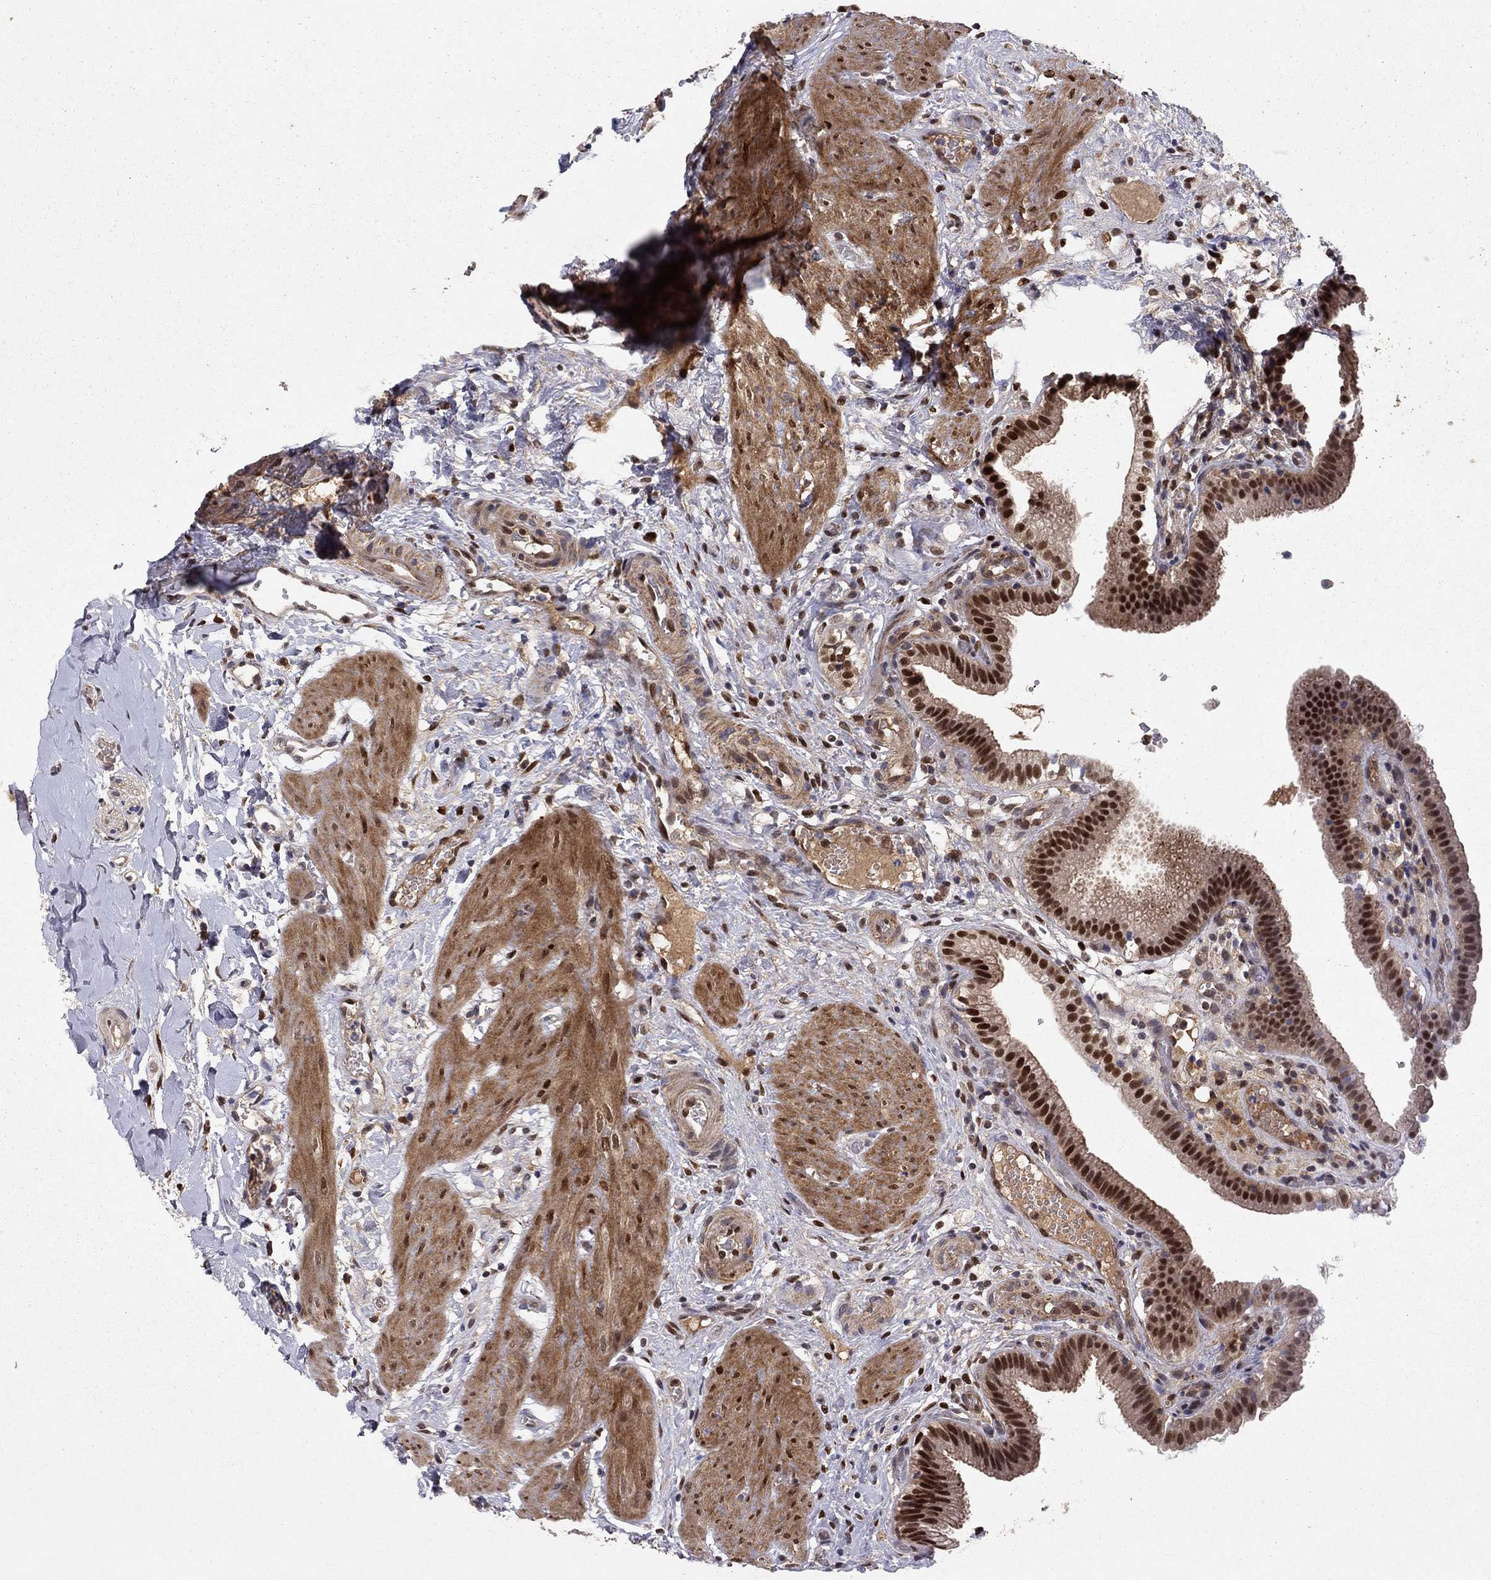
{"staining": {"intensity": "strong", "quantity": ">75%", "location": "nuclear"}, "tissue": "gallbladder", "cell_type": "Glandular cells", "image_type": "normal", "snomed": [{"axis": "morphology", "description": "Normal tissue, NOS"}, {"axis": "topography", "description": "Gallbladder"}], "caption": "IHC staining of normal gallbladder, which demonstrates high levels of strong nuclear positivity in about >75% of glandular cells indicating strong nuclear protein positivity. The staining was performed using DAB (3,3'-diaminobenzidine) (brown) for protein detection and nuclei were counterstained in hematoxylin (blue).", "gene": "CRTC1", "patient": {"sex": "female", "age": 24}}